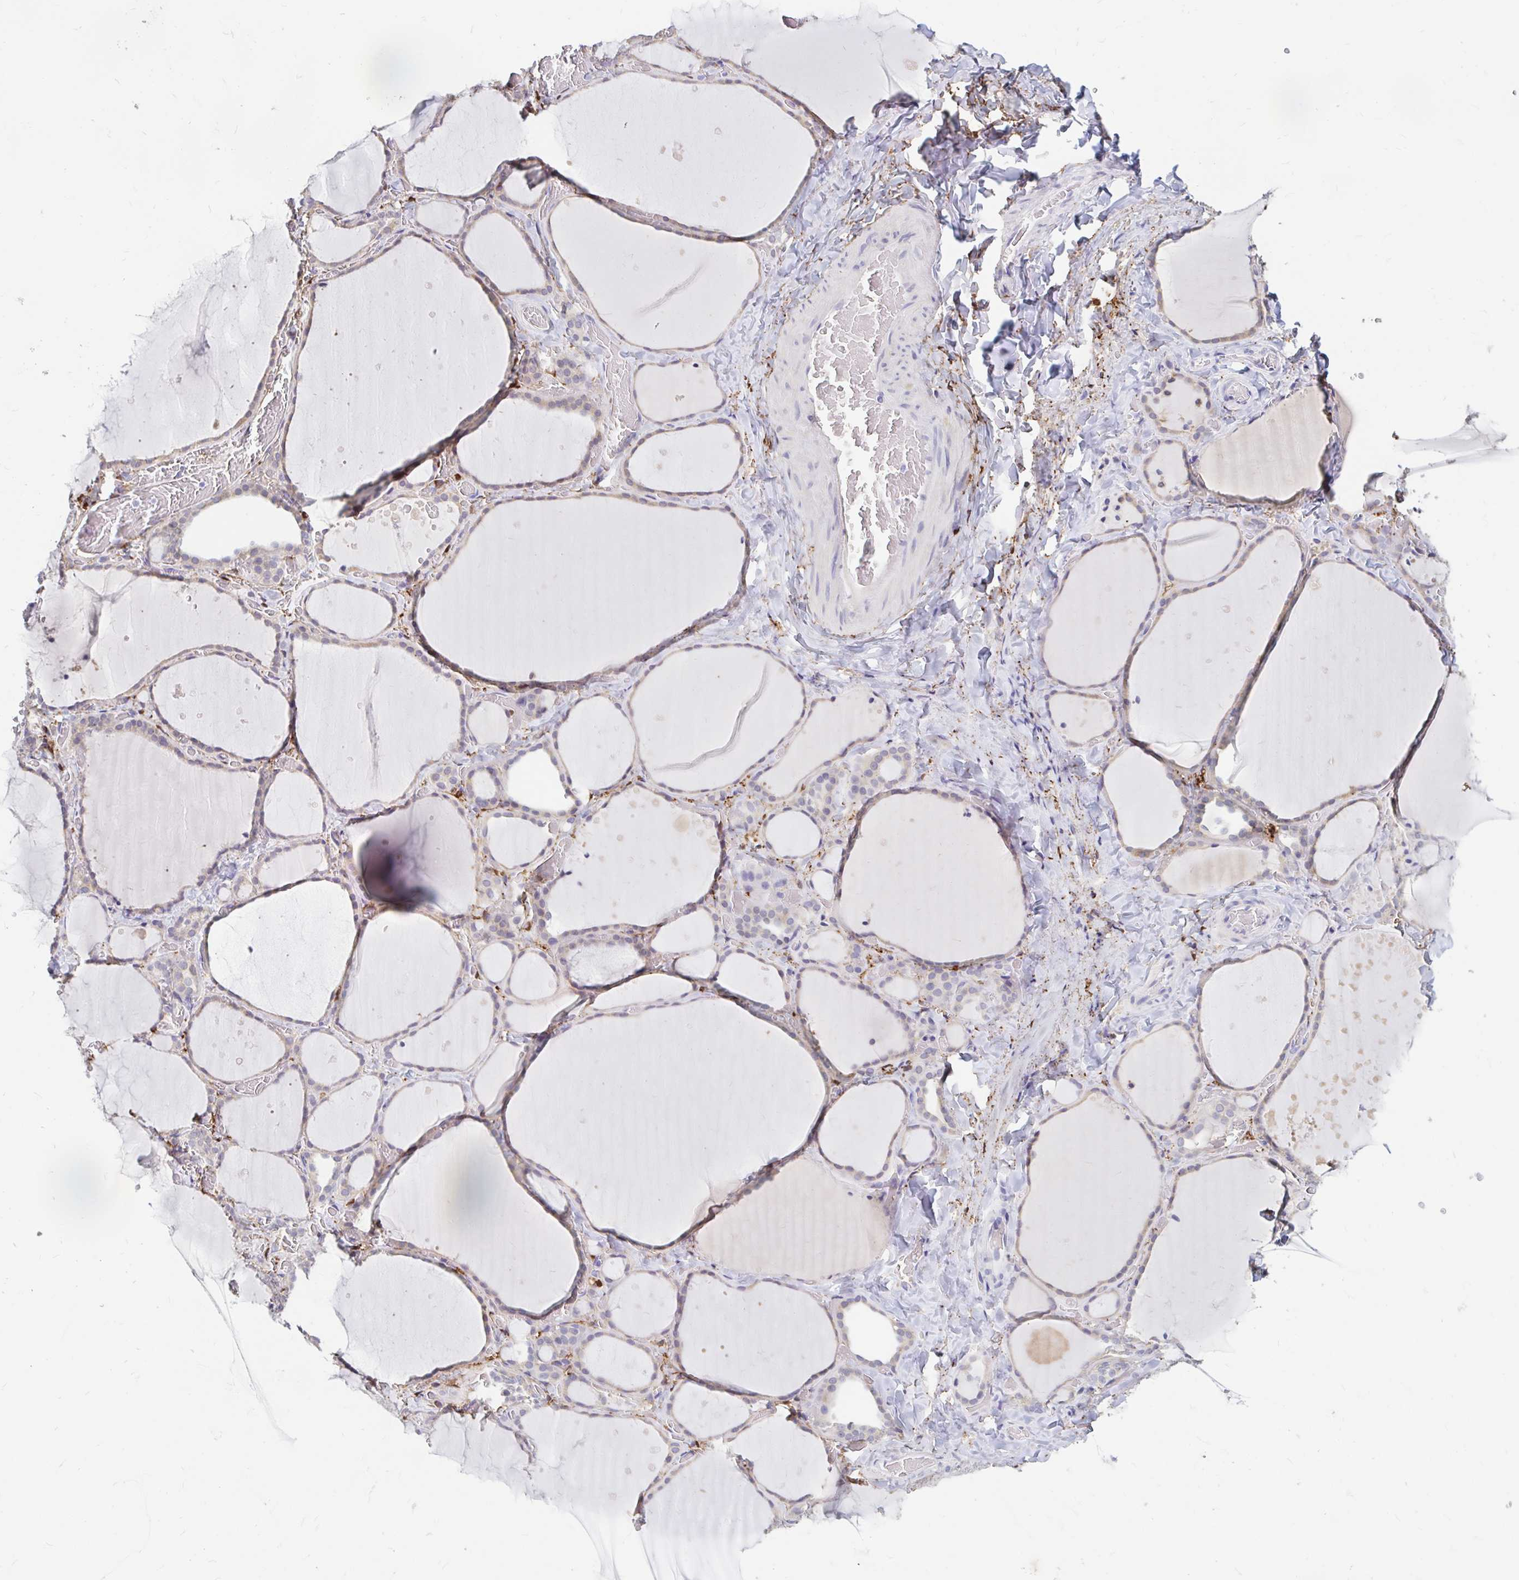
{"staining": {"intensity": "weak", "quantity": "25%-75%", "location": "cytoplasmic/membranous,nuclear"}, "tissue": "thyroid gland", "cell_type": "Glandular cells", "image_type": "normal", "snomed": [{"axis": "morphology", "description": "Normal tissue, NOS"}, {"axis": "topography", "description": "Thyroid gland"}], "caption": "A low amount of weak cytoplasmic/membranous,nuclear positivity is identified in about 25%-75% of glandular cells in normal thyroid gland.", "gene": "ADH1A", "patient": {"sex": "female", "age": 36}}